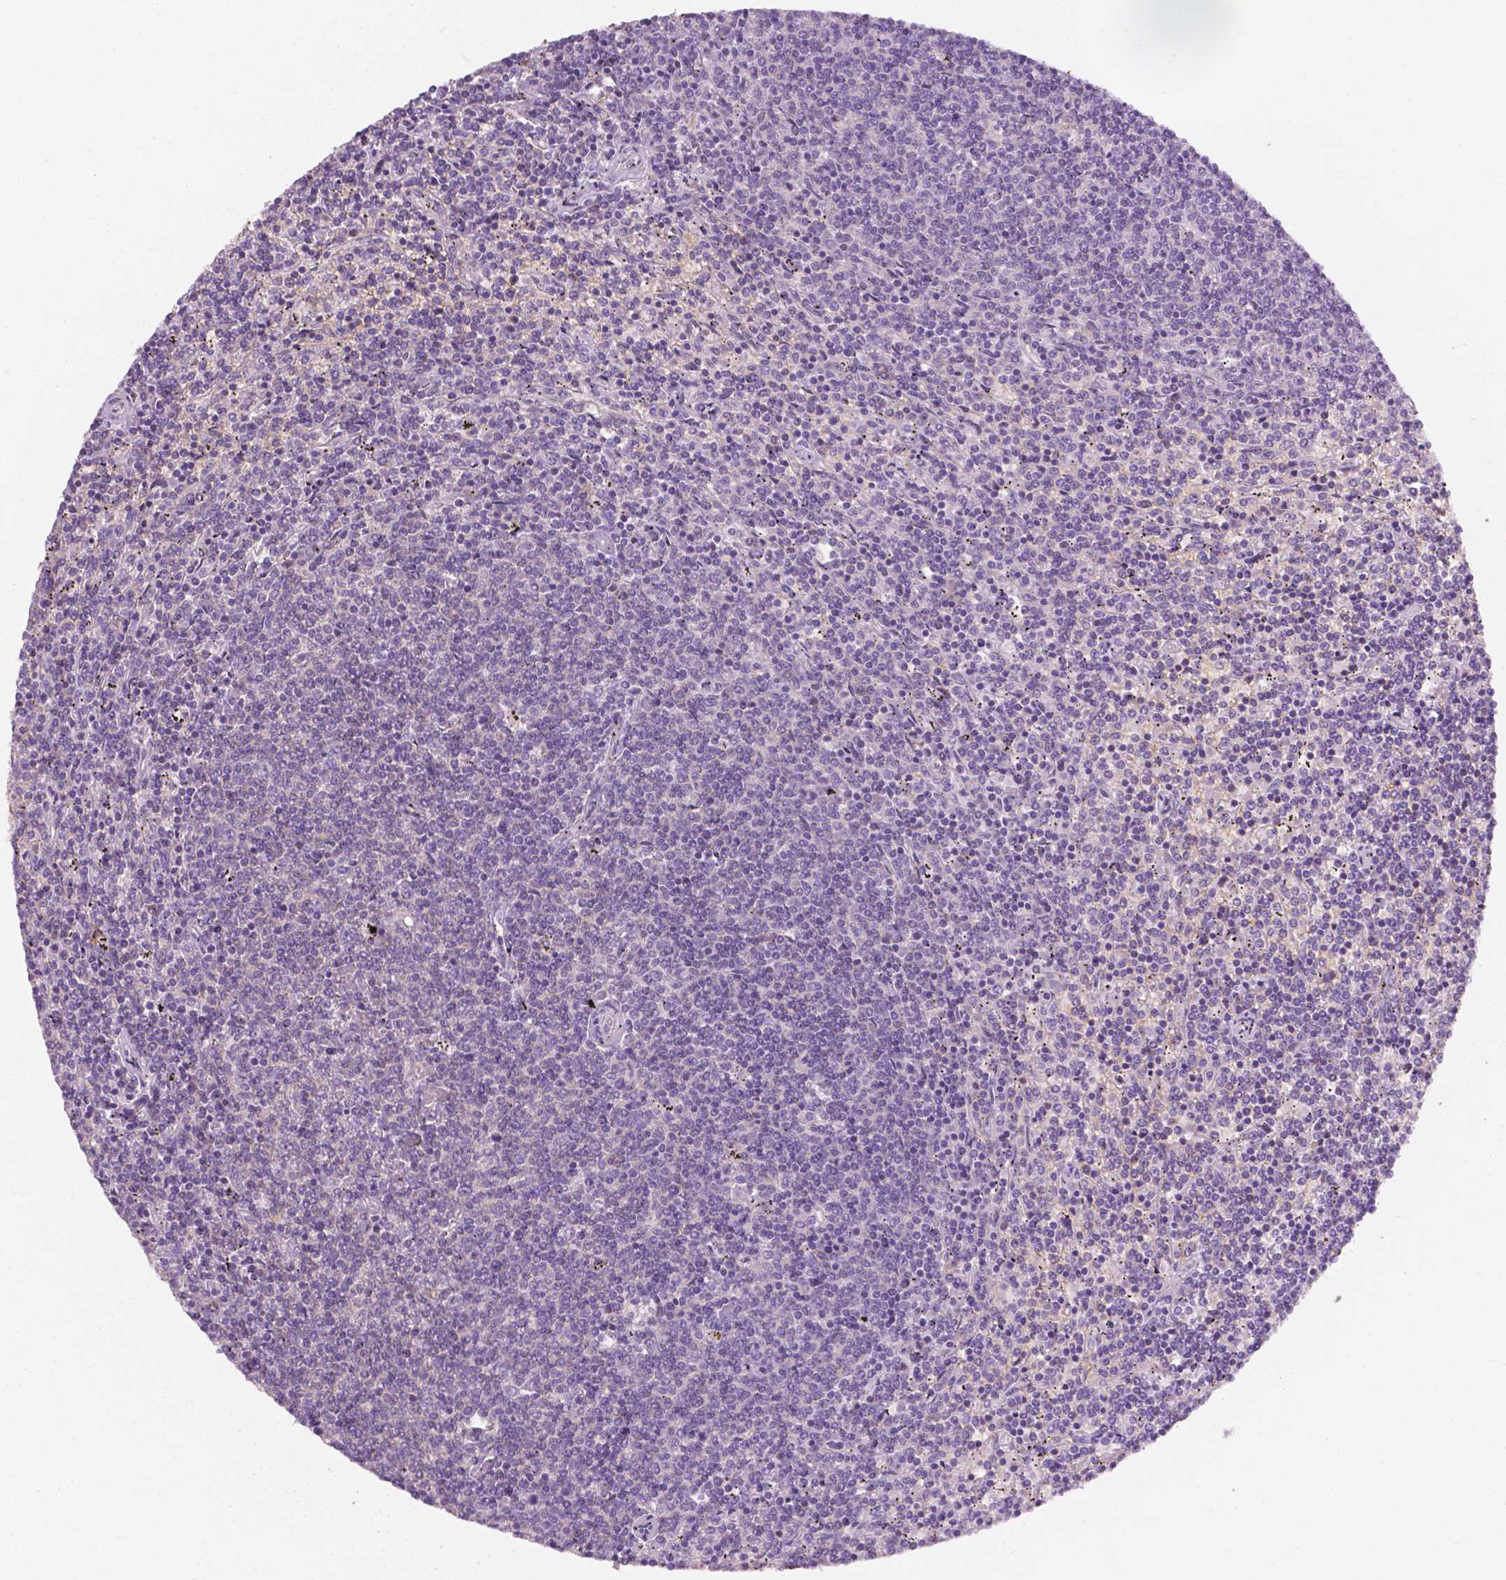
{"staining": {"intensity": "negative", "quantity": "none", "location": "none"}, "tissue": "lymphoma", "cell_type": "Tumor cells", "image_type": "cancer", "snomed": [{"axis": "morphology", "description": "Malignant lymphoma, non-Hodgkin's type, Low grade"}, {"axis": "topography", "description": "Spleen"}], "caption": "Tumor cells are negative for protein expression in human low-grade malignant lymphoma, non-Hodgkin's type.", "gene": "EGFR", "patient": {"sex": "female", "age": 50}}